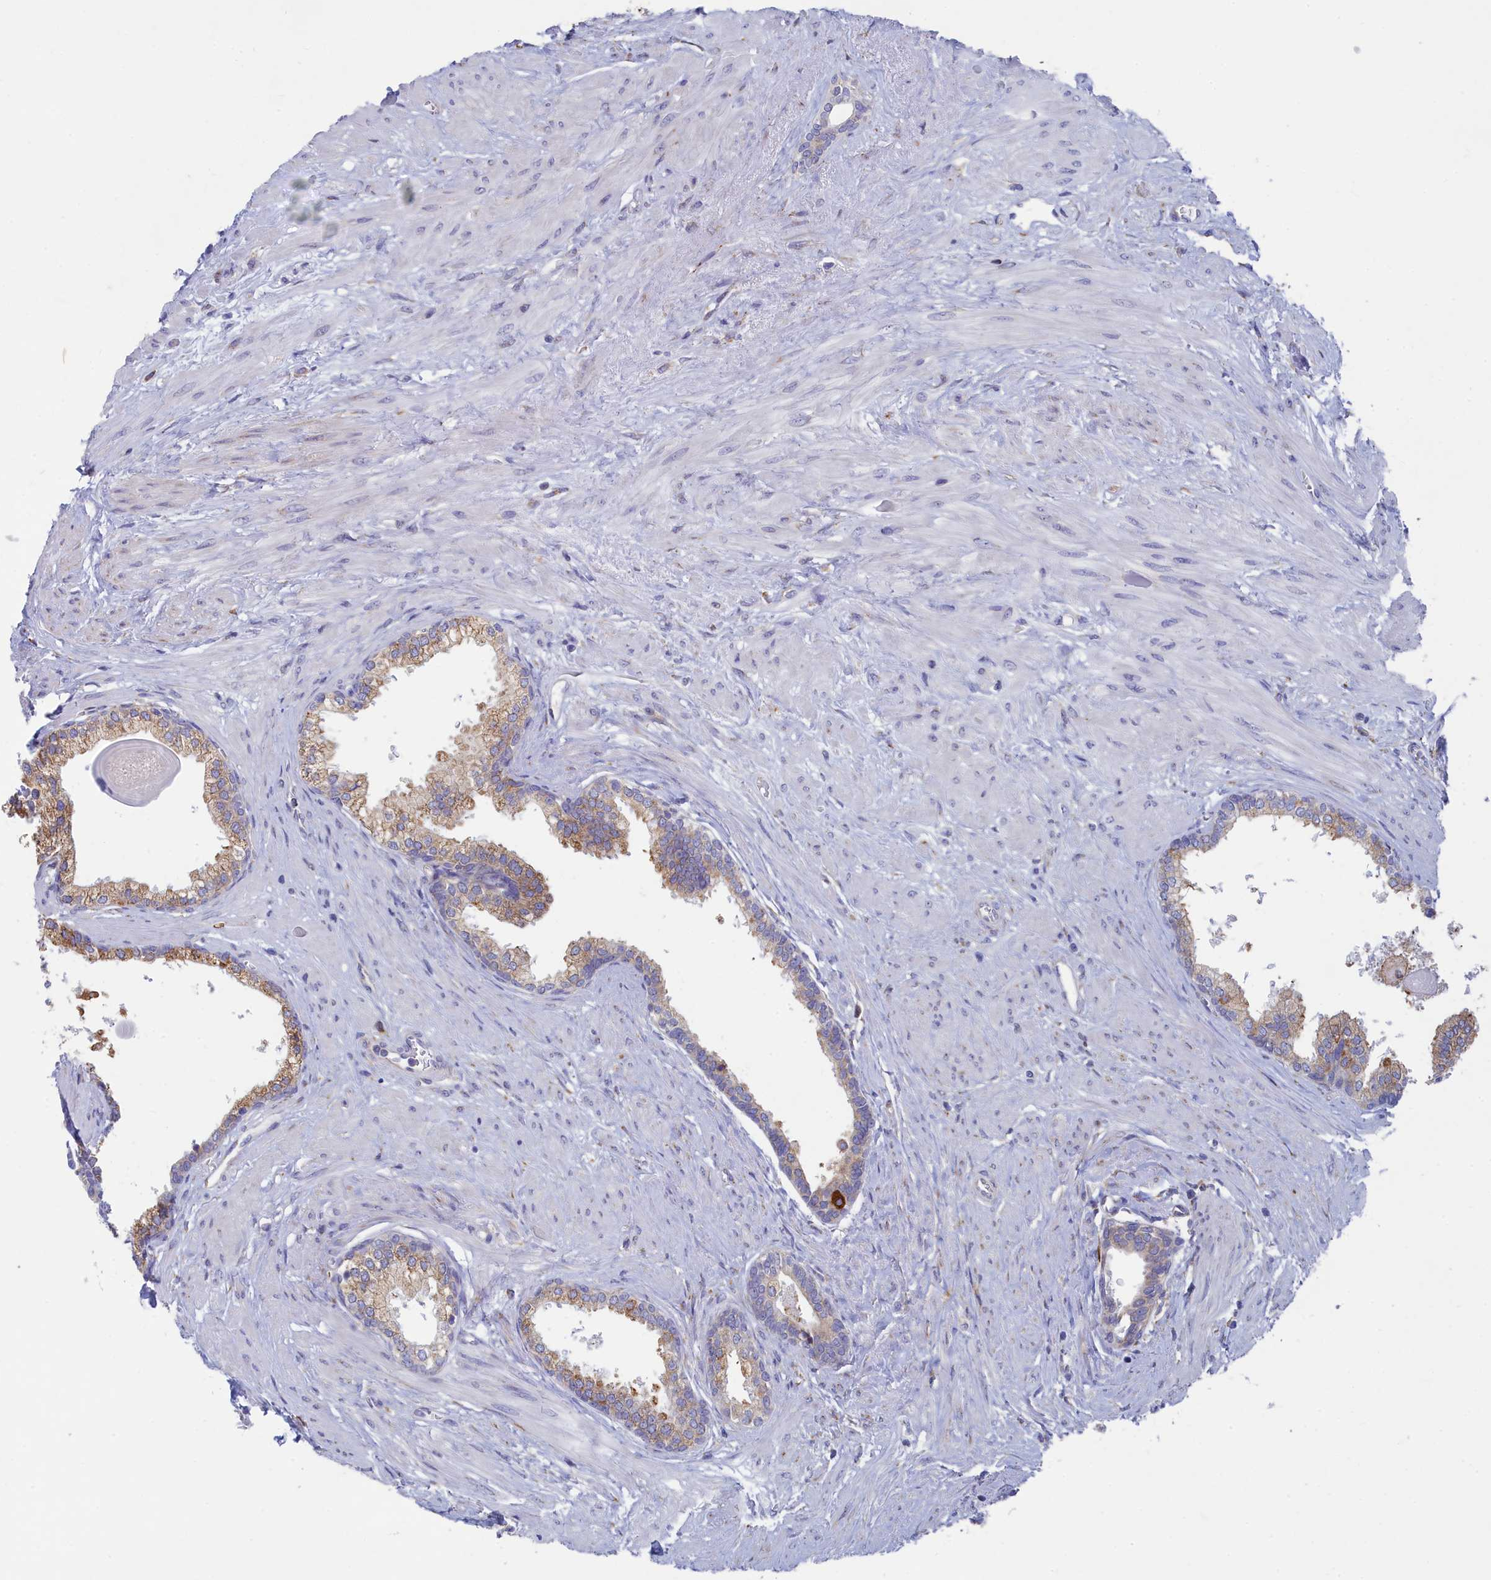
{"staining": {"intensity": "moderate", "quantity": "25%-75%", "location": "cytoplasmic/membranous"}, "tissue": "prostate", "cell_type": "Glandular cells", "image_type": "normal", "snomed": [{"axis": "morphology", "description": "Normal tissue, NOS"}, {"axis": "topography", "description": "Prostate"}], "caption": "Immunohistochemistry (IHC) photomicrograph of benign prostate: human prostate stained using immunohistochemistry (IHC) demonstrates medium levels of moderate protein expression localized specifically in the cytoplasmic/membranous of glandular cells, appearing as a cytoplasmic/membranous brown color.", "gene": "WDR35", "patient": {"sex": "male", "age": 57}}